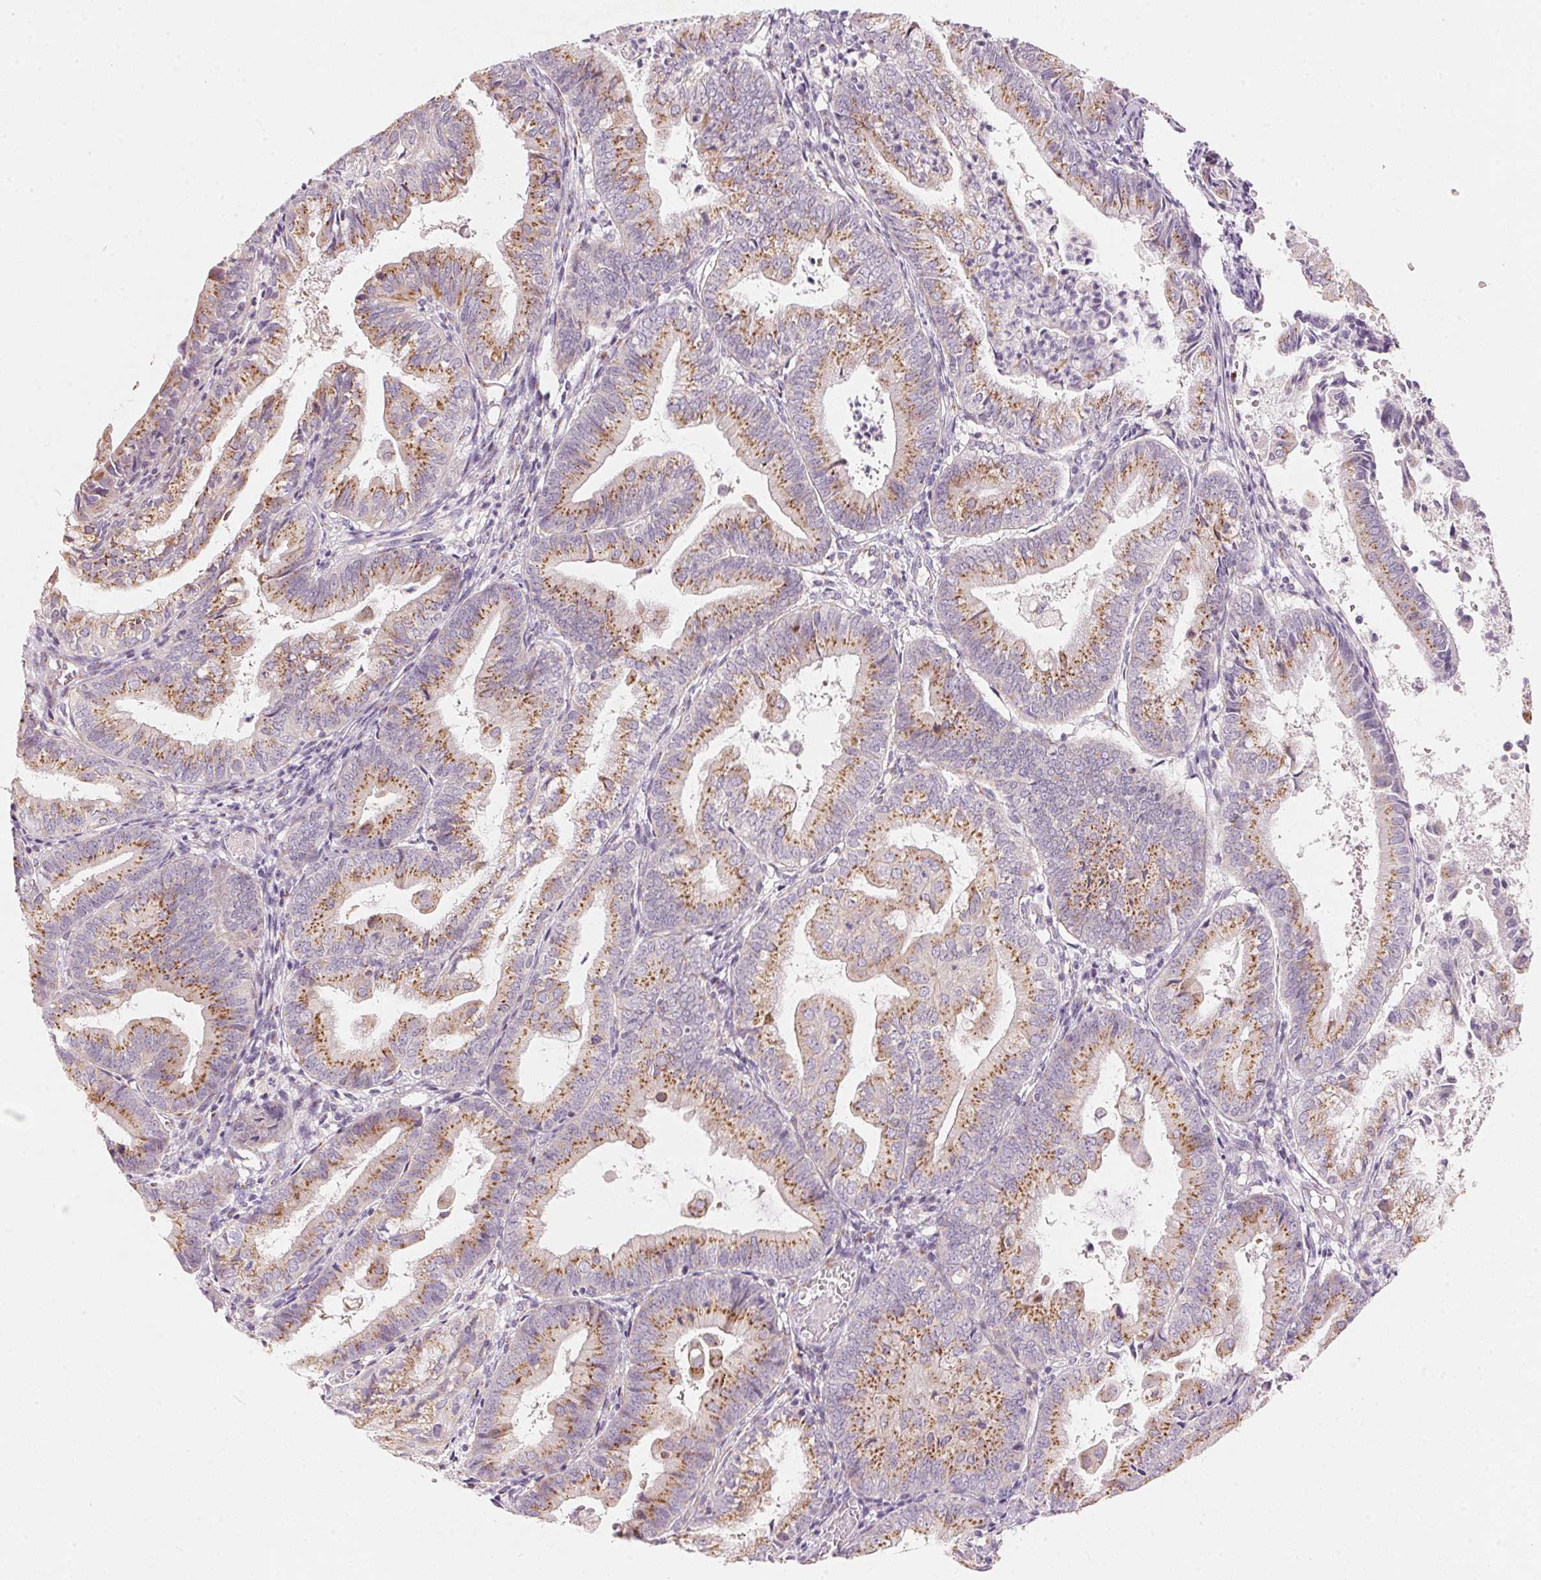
{"staining": {"intensity": "moderate", "quantity": ">75%", "location": "cytoplasmic/membranous"}, "tissue": "endometrial cancer", "cell_type": "Tumor cells", "image_type": "cancer", "snomed": [{"axis": "morphology", "description": "Adenocarcinoma, NOS"}, {"axis": "topography", "description": "Endometrium"}], "caption": "Brown immunohistochemical staining in human endometrial cancer shows moderate cytoplasmic/membranous staining in approximately >75% of tumor cells. The staining was performed using DAB to visualize the protein expression in brown, while the nuclei were stained in blue with hematoxylin (Magnification: 20x).", "gene": "DRAM2", "patient": {"sex": "female", "age": 55}}